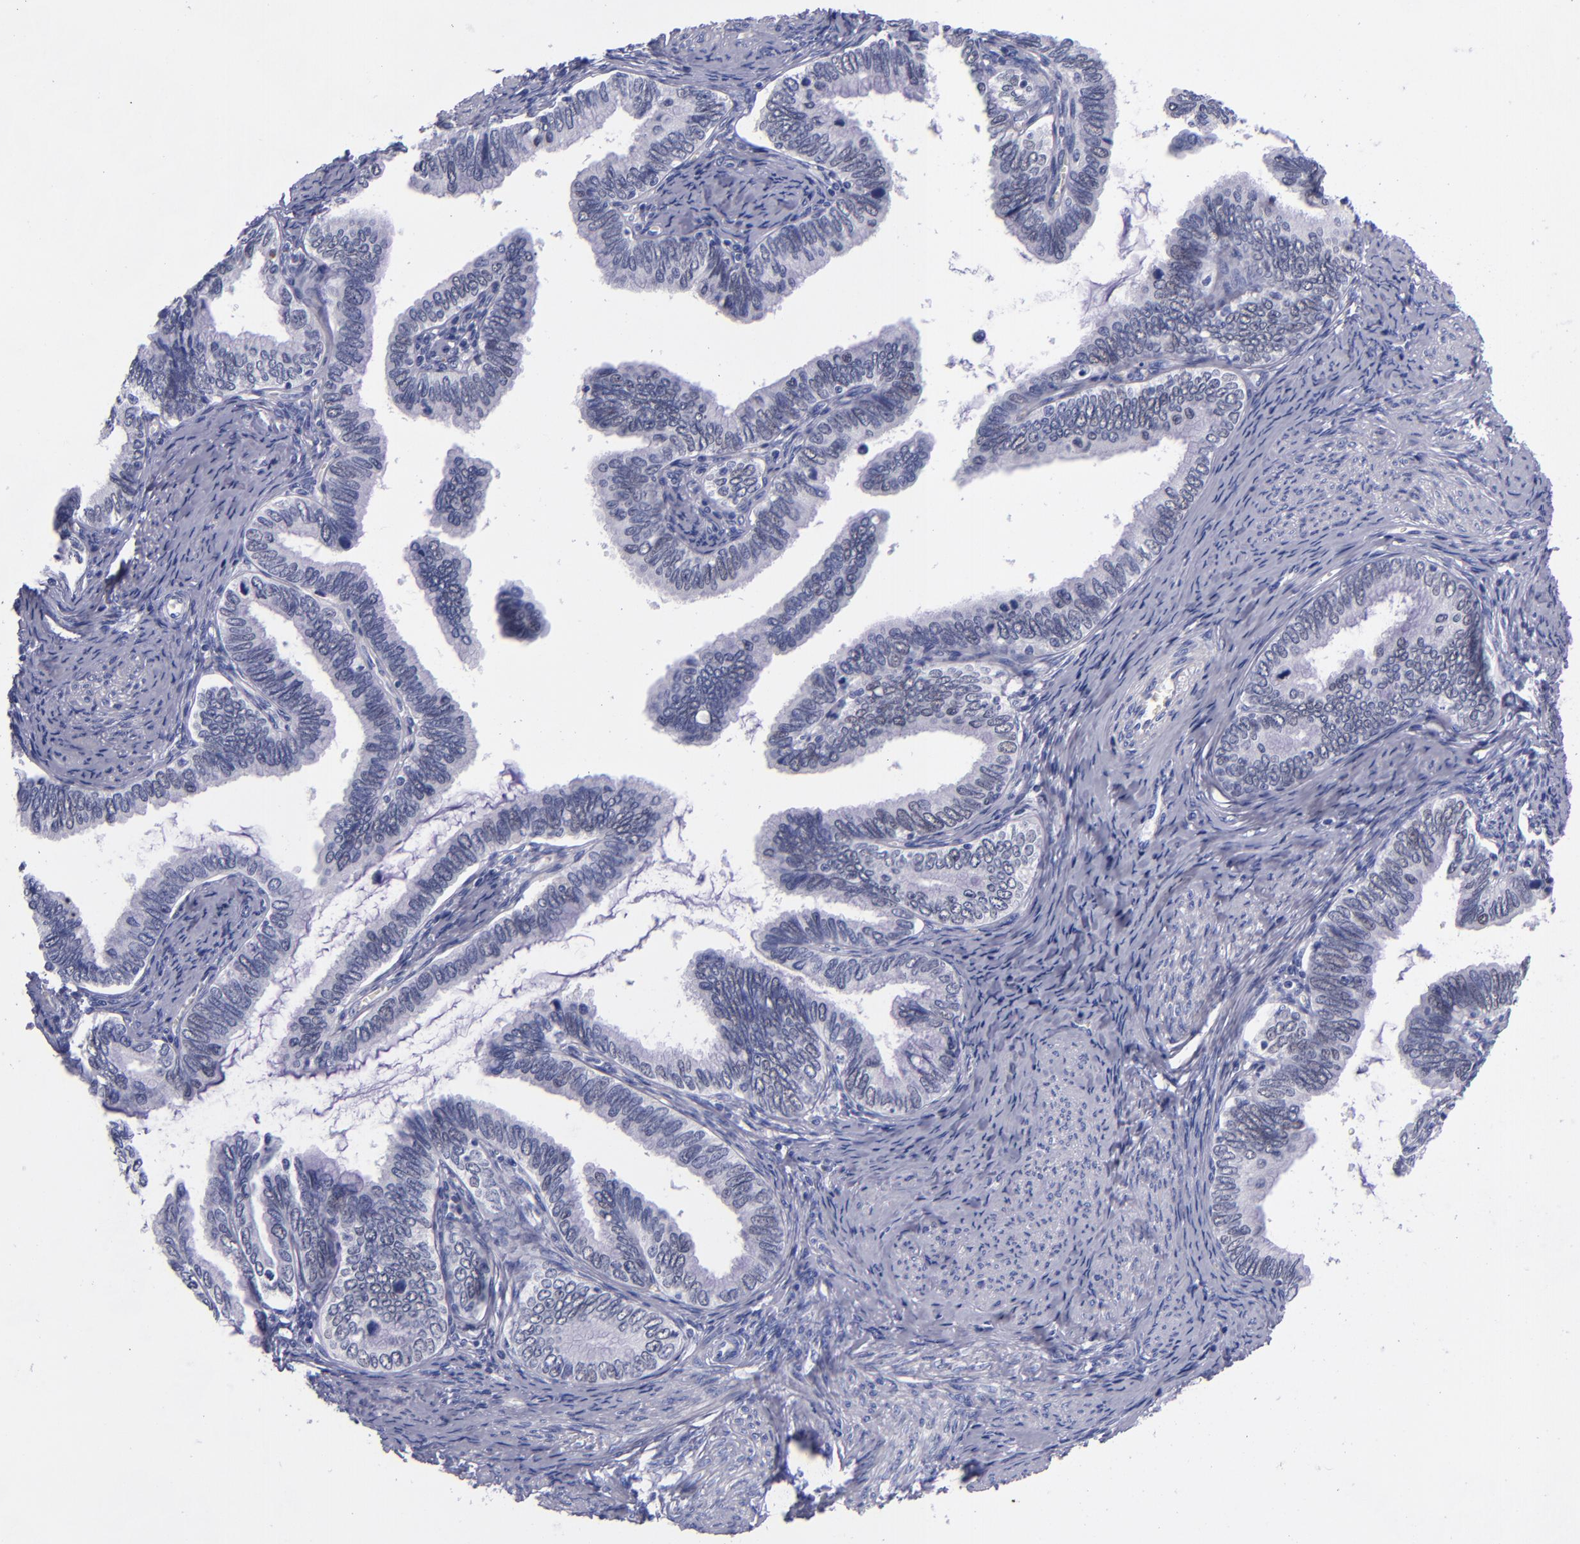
{"staining": {"intensity": "negative", "quantity": "none", "location": "none"}, "tissue": "cervical cancer", "cell_type": "Tumor cells", "image_type": "cancer", "snomed": [{"axis": "morphology", "description": "Adenocarcinoma, NOS"}, {"axis": "topography", "description": "Cervix"}], "caption": "Adenocarcinoma (cervical) stained for a protein using IHC displays no staining tumor cells.", "gene": "MCM7", "patient": {"sex": "female", "age": 49}}